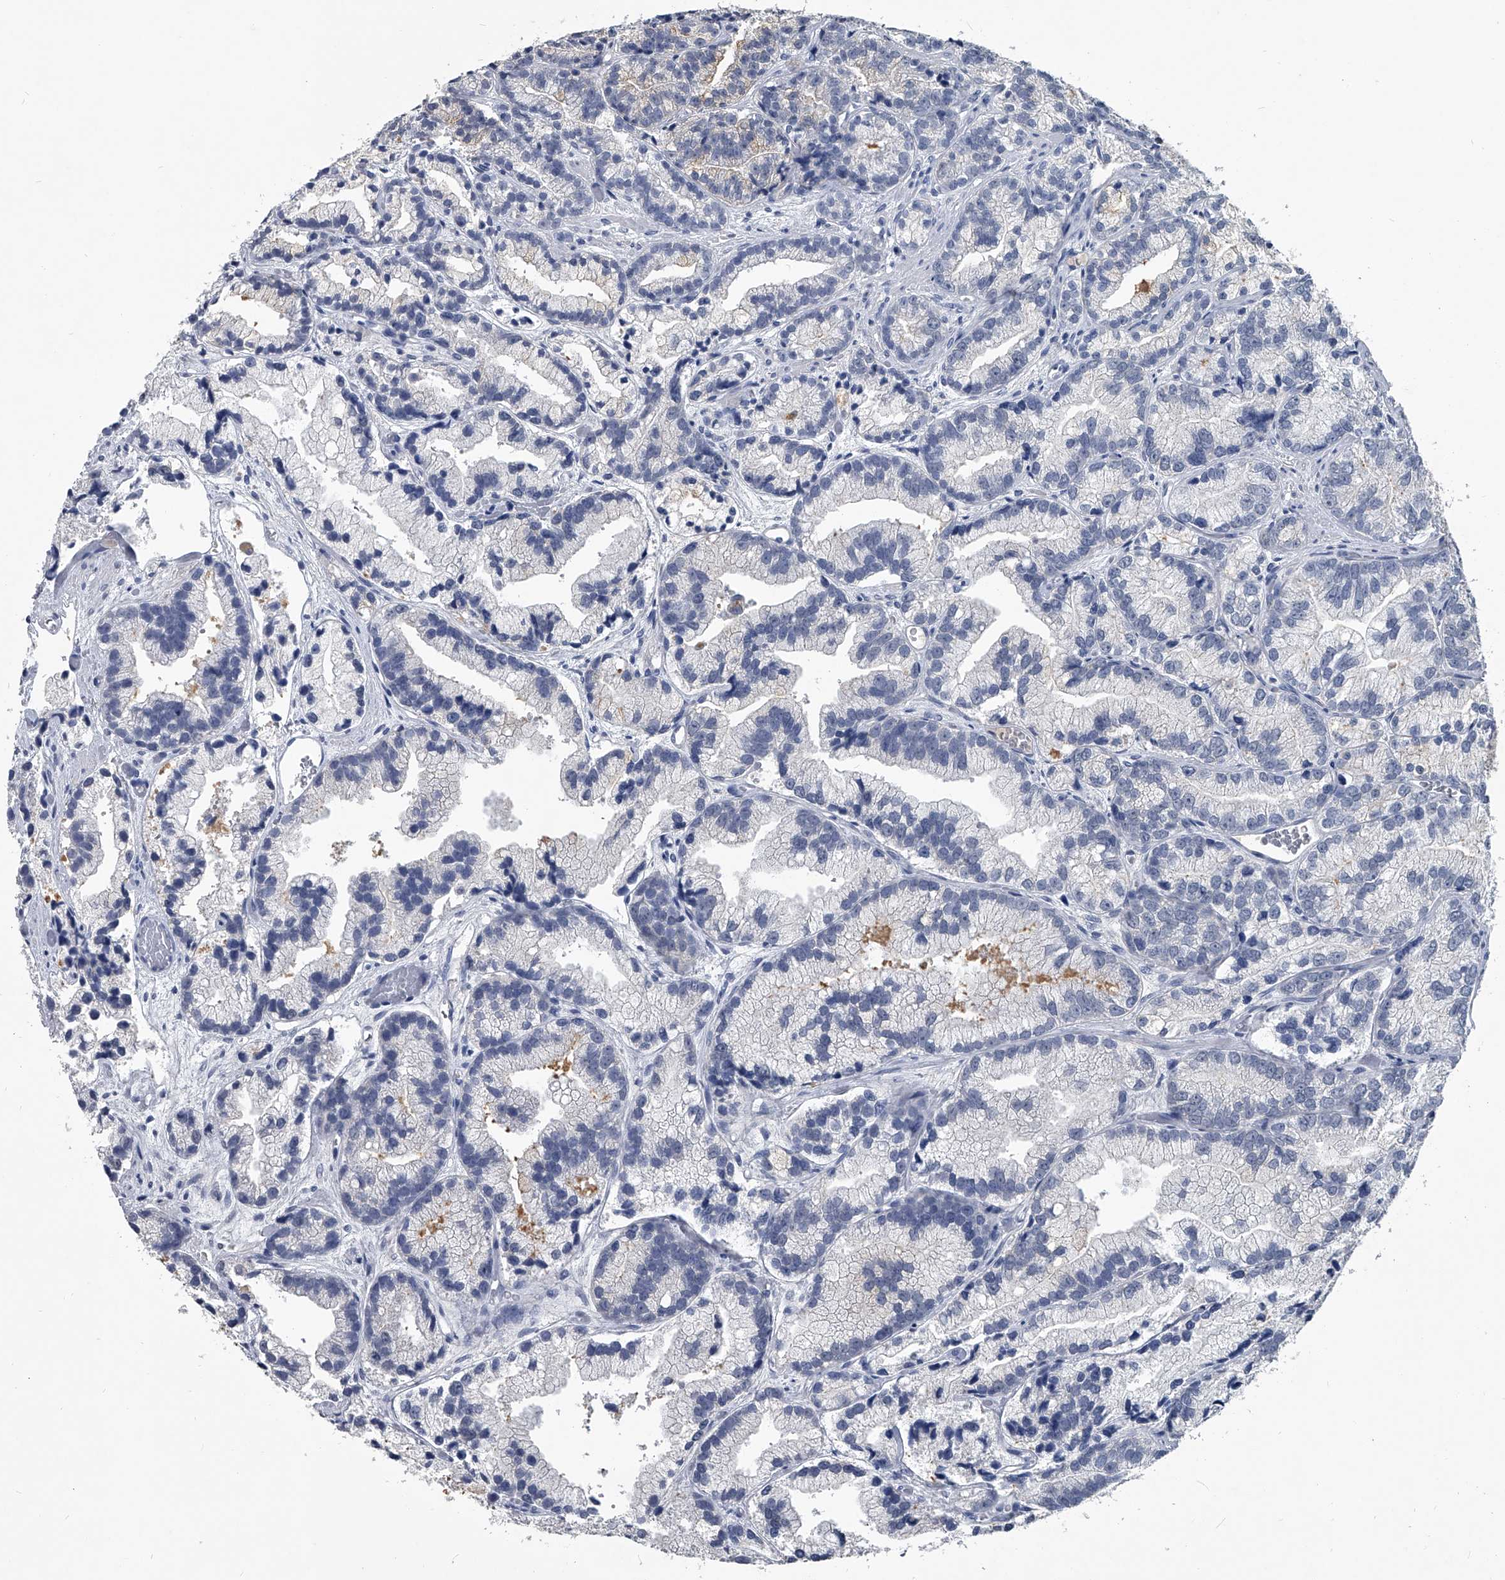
{"staining": {"intensity": "strong", "quantity": "<25%", "location": "cytoplasmic/membranous"}, "tissue": "prostate cancer", "cell_type": "Tumor cells", "image_type": "cancer", "snomed": [{"axis": "morphology", "description": "Adenocarcinoma, Low grade"}, {"axis": "topography", "description": "Prostate"}], "caption": "This histopathology image shows prostate cancer (low-grade adenocarcinoma) stained with immunohistochemistry to label a protein in brown. The cytoplasmic/membranous of tumor cells show strong positivity for the protein. Nuclei are counter-stained blue.", "gene": "BCAS1", "patient": {"sex": "male", "age": 89}}